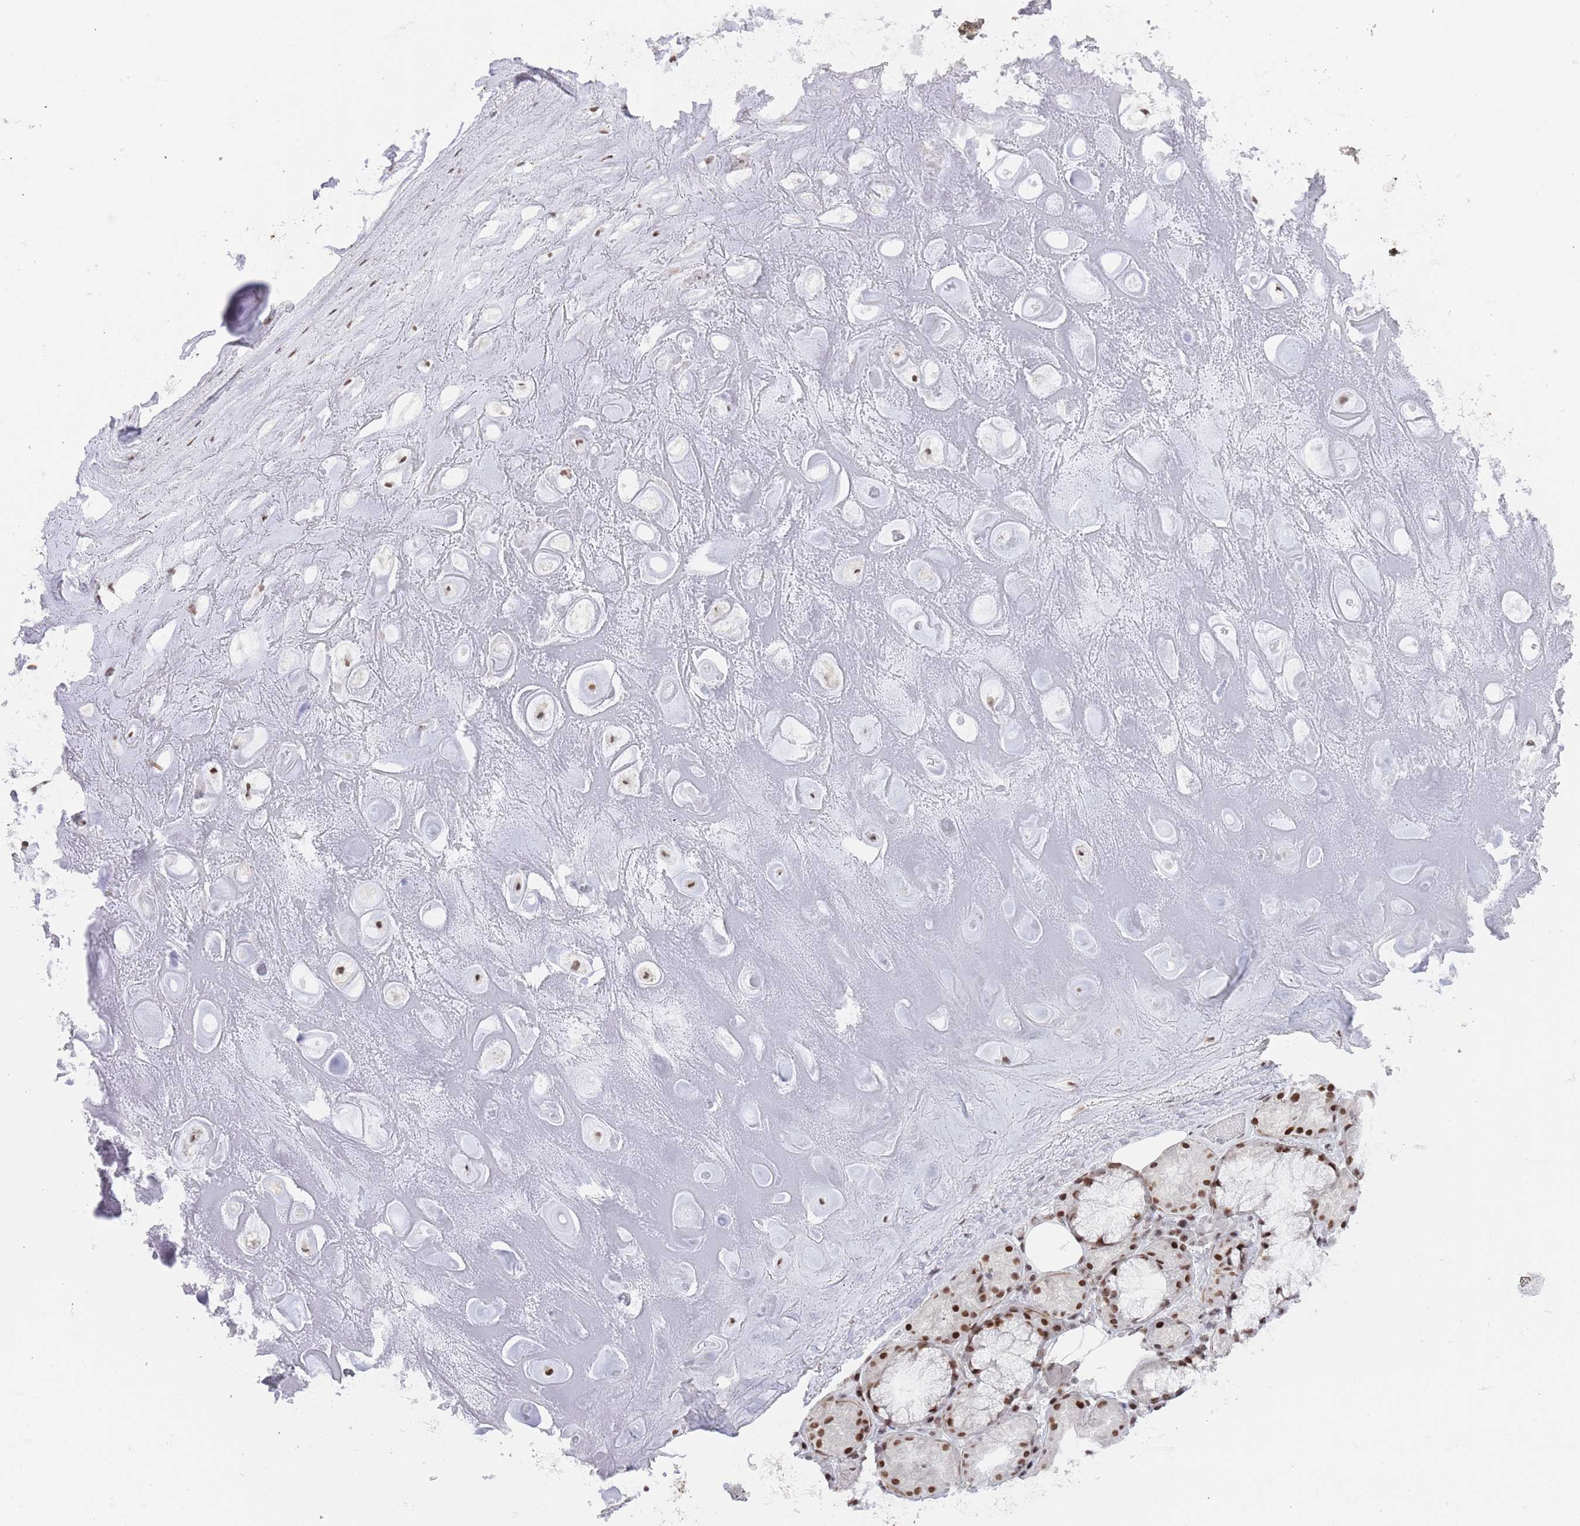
{"staining": {"intensity": "moderate", "quantity": "25%-75%", "location": "nuclear"}, "tissue": "soft tissue", "cell_type": "Chondrocytes", "image_type": "normal", "snomed": [{"axis": "morphology", "description": "Normal tissue, NOS"}, {"axis": "topography", "description": "Cartilage tissue"}], "caption": "Immunohistochemistry (IHC) image of unremarkable soft tissue: human soft tissue stained using immunohistochemistry (IHC) demonstrates medium levels of moderate protein expression localized specifically in the nuclear of chondrocytes, appearing as a nuclear brown color.", "gene": "ZNF382", "patient": {"sex": "male", "age": 81}}